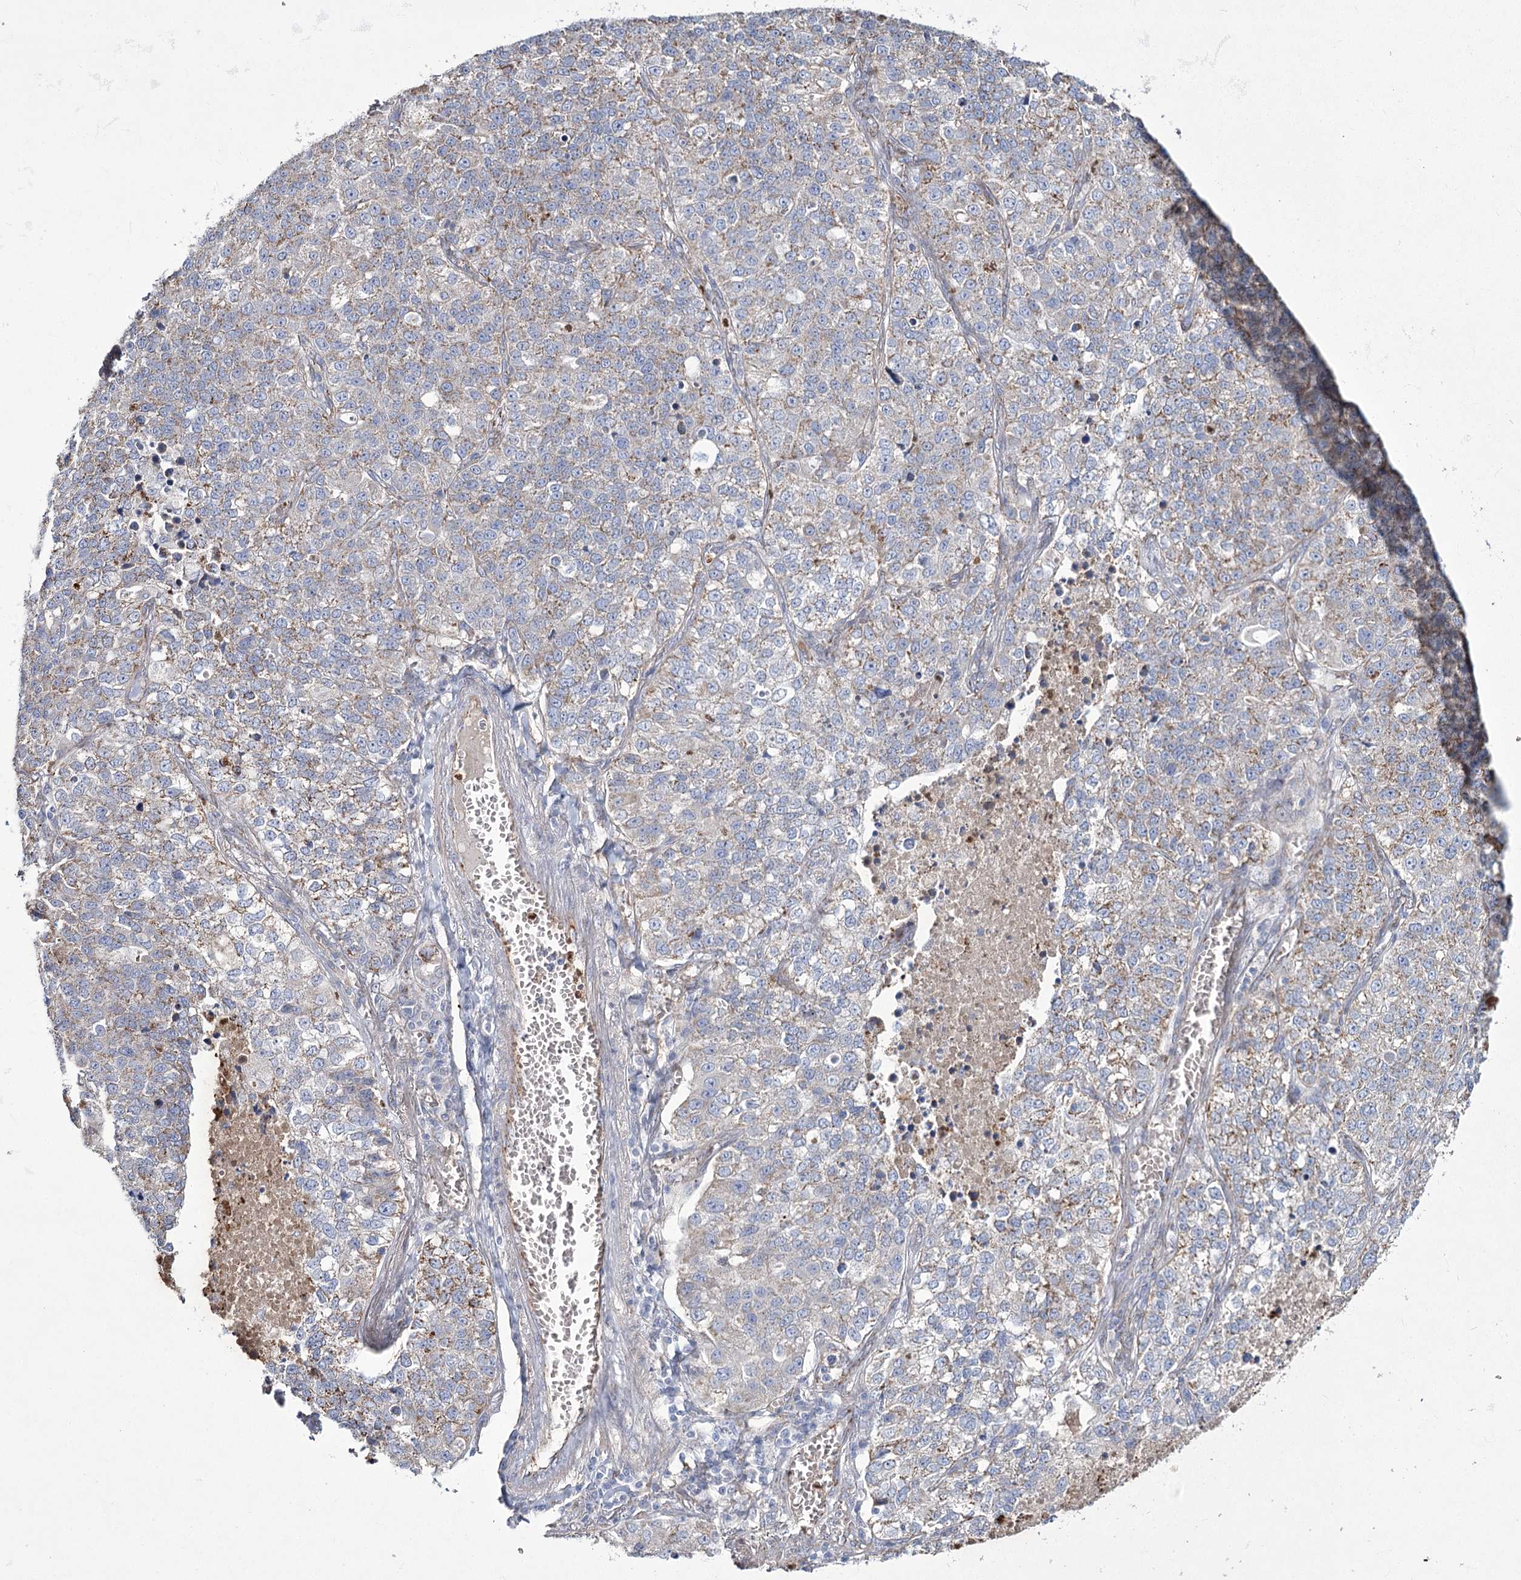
{"staining": {"intensity": "weak", "quantity": "<25%", "location": "cytoplasmic/membranous"}, "tissue": "lung cancer", "cell_type": "Tumor cells", "image_type": "cancer", "snomed": [{"axis": "morphology", "description": "Adenocarcinoma, NOS"}, {"axis": "topography", "description": "Lung"}], "caption": "Immunohistochemistry histopathology image of neoplastic tissue: human lung adenocarcinoma stained with DAB (3,3'-diaminobenzidine) exhibits no significant protein staining in tumor cells. (DAB (3,3'-diaminobenzidine) IHC visualized using brightfield microscopy, high magnification).", "gene": "ME3", "patient": {"sex": "male", "age": 49}}